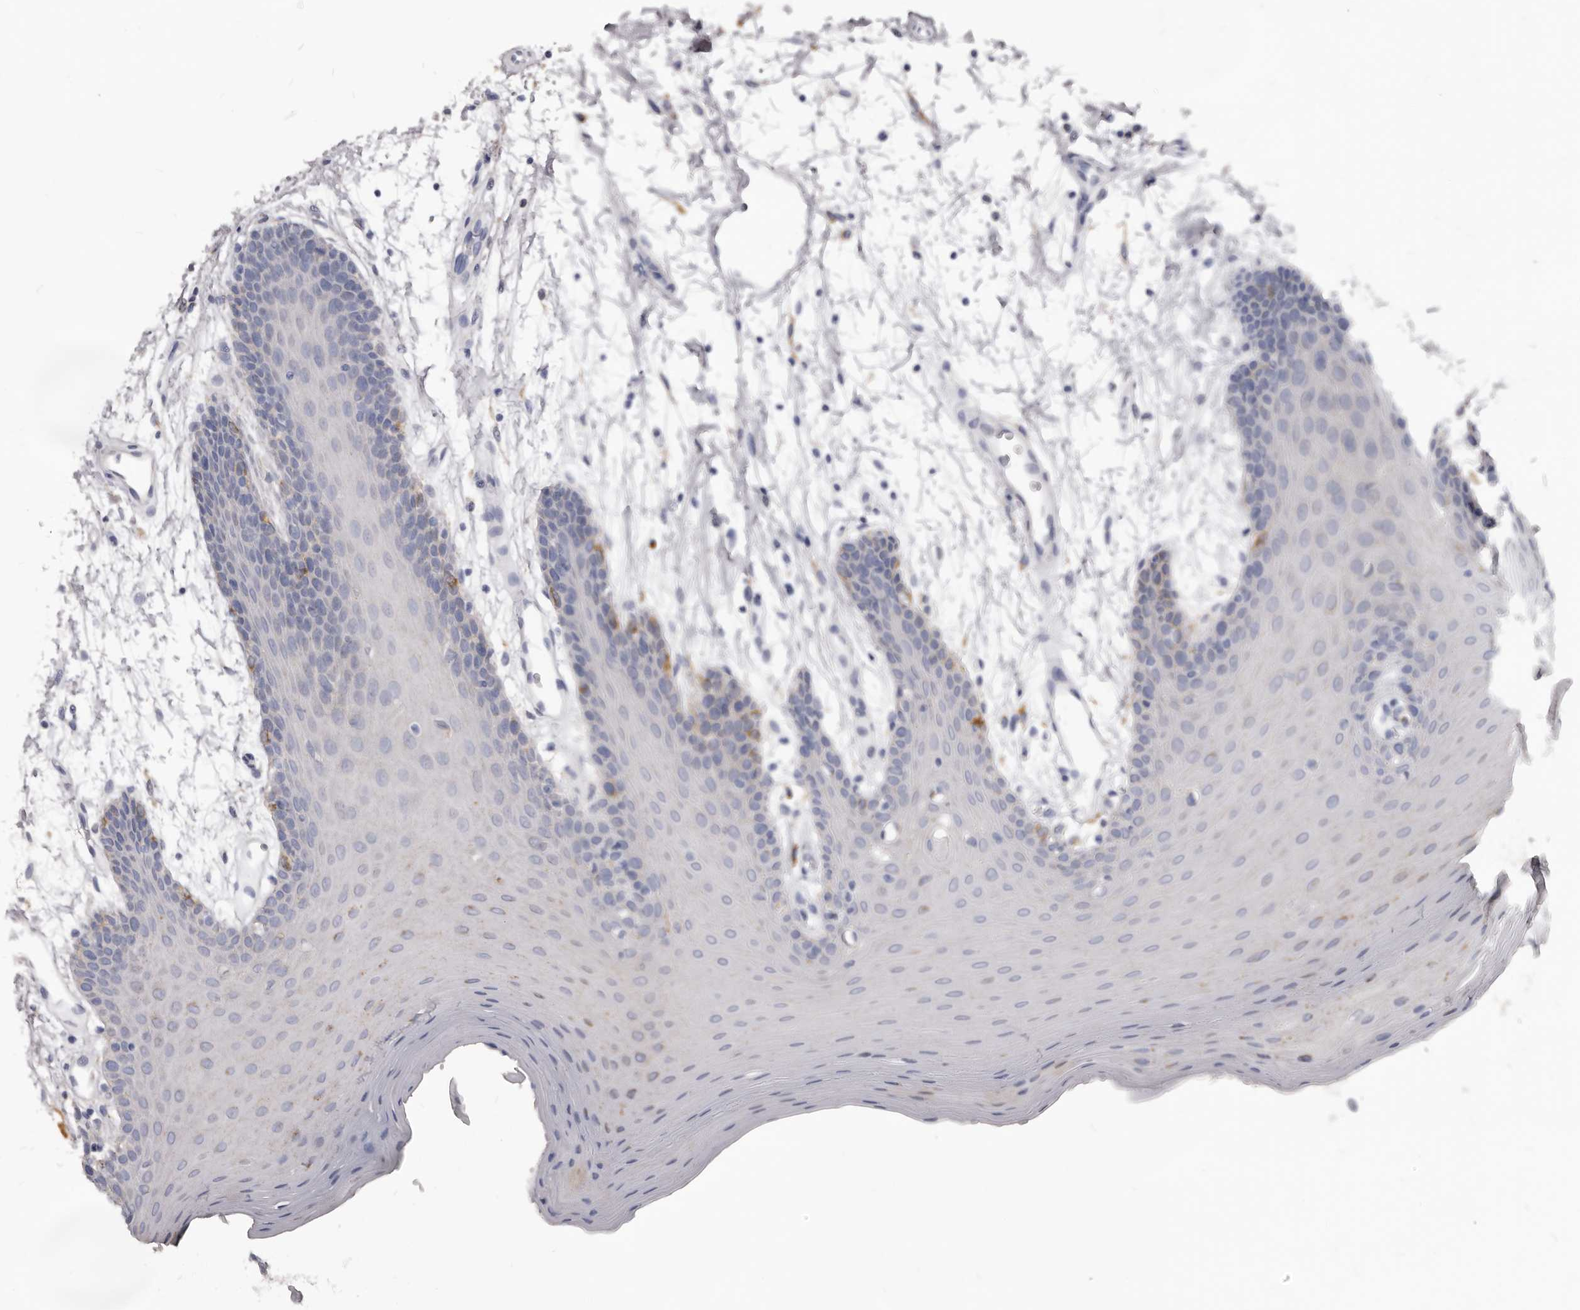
{"staining": {"intensity": "negative", "quantity": "none", "location": "none"}, "tissue": "oral mucosa", "cell_type": "Squamous epithelial cells", "image_type": "normal", "snomed": [{"axis": "morphology", "description": "Normal tissue, NOS"}, {"axis": "morphology", "description": "Squamous cell carcinoma, NOS"}, {"axis": "topography", "description": "Skeletal muscle"}, {"axis": "topography", "description": "Oral tissue"}, {"axis": "topography", "description": "Salivary gland"}, {"axis": "topography", "description": "Head-Neck"}], "caption": "Protein analysis of normal oral mucosa demonstrates no significant staining in squamous epithelial cells. (Stains: DAB IHC with hematoxylin counter stain, Microscopy: brightfield microscopy at high magnification).", "gene": "PI4K2A", "patient": {"sex": "male", "age": 54}}